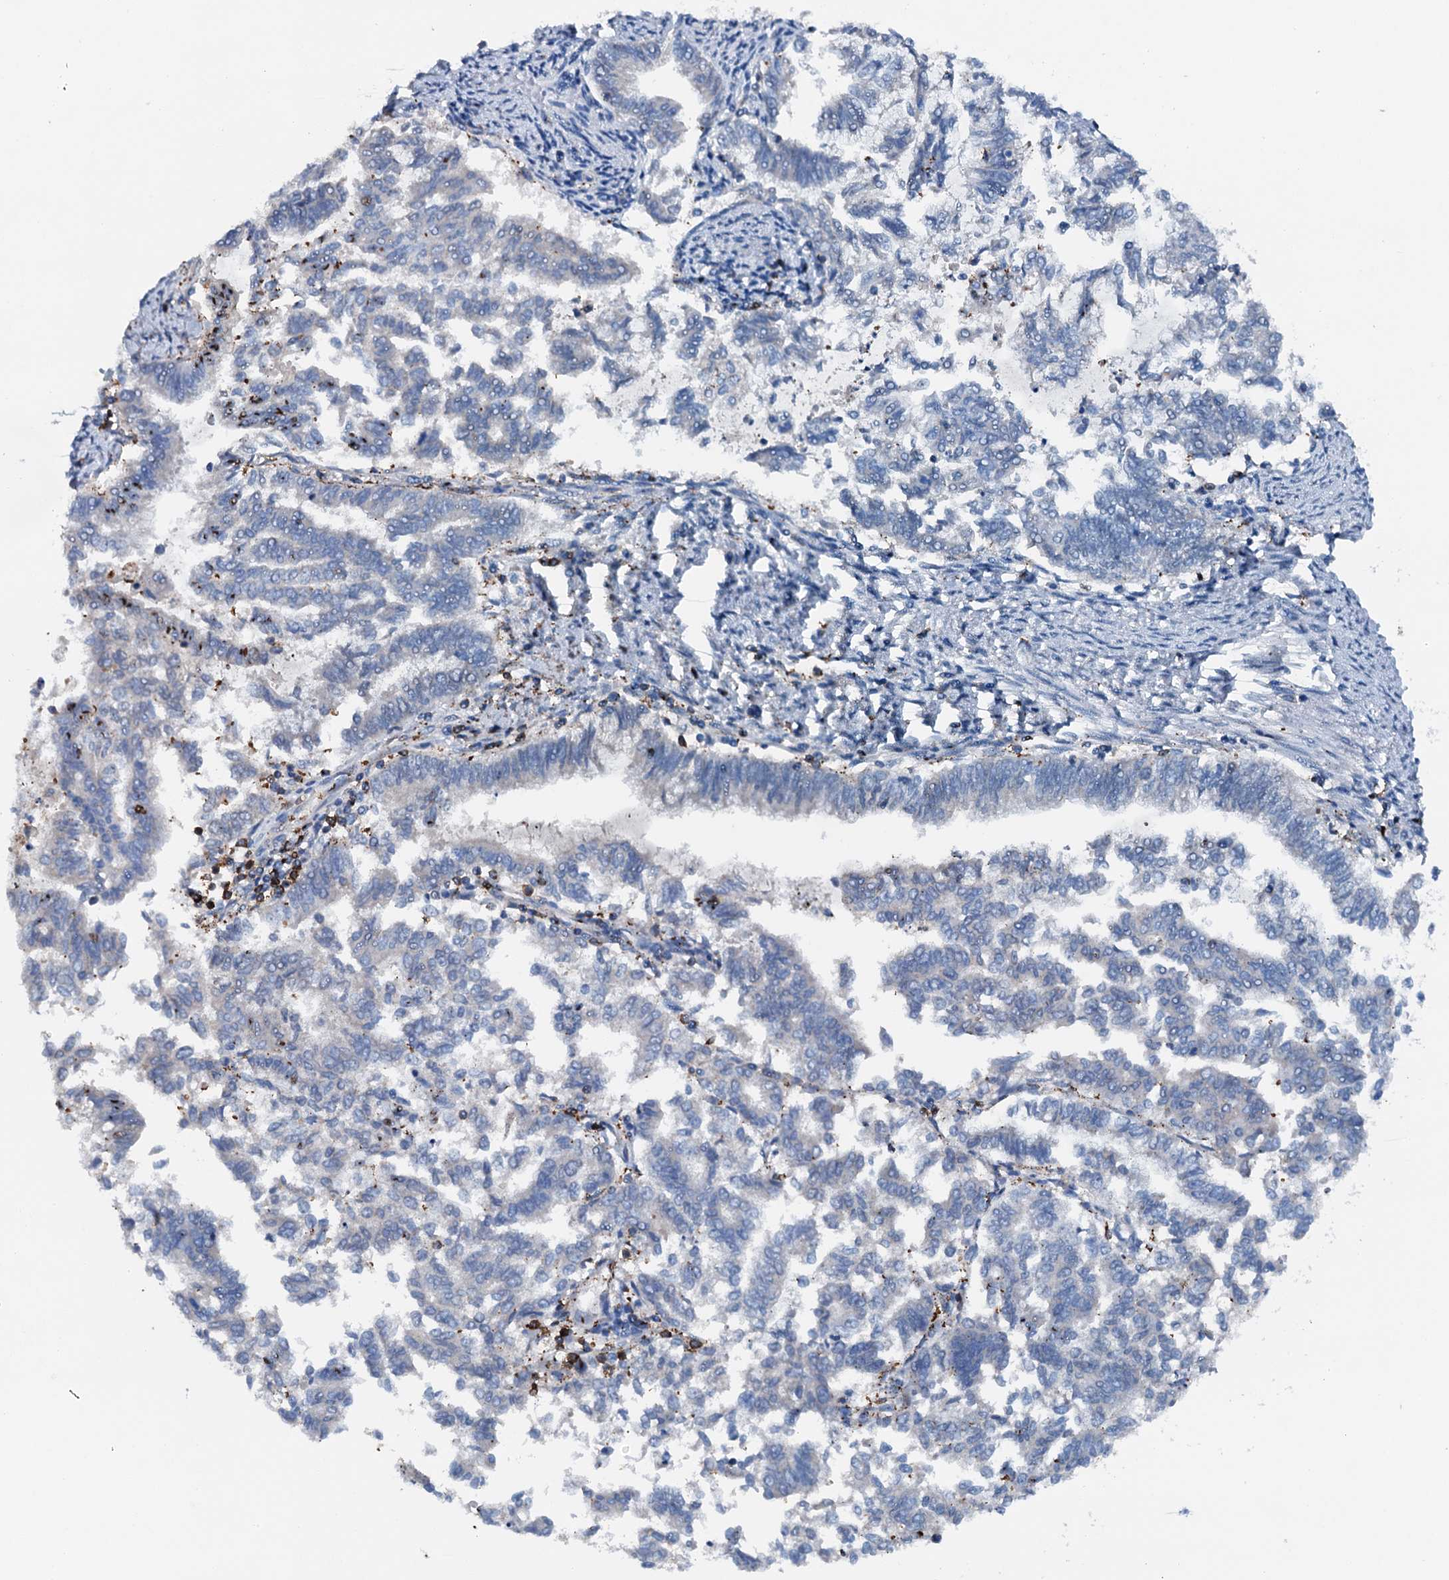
{"staining": {"intensity": "negative", "quantity": "none", "location": "none"}, "tissue": "endometrial cancer", "cell_type": "Tumor cells", "image_type": "cancer", "snomed": [{"axis": "morphology", "description": "Adenocarcinoma, NOS"}, {"axis": "topography", "description": "Endometrium"}], "caption": "DAB (3,3'-diaminobenzidine) immunohistochemical staining of endometrial adenocarcinoma demonstrates no significant positivity in tumor cells. (Brightfield microscopy of DAB (3,3'-diaminobenzidine) immunohistochemistry at high magnification).", "gene": "MS4A4E", "patient": {"sex": "female", "age": 79}}